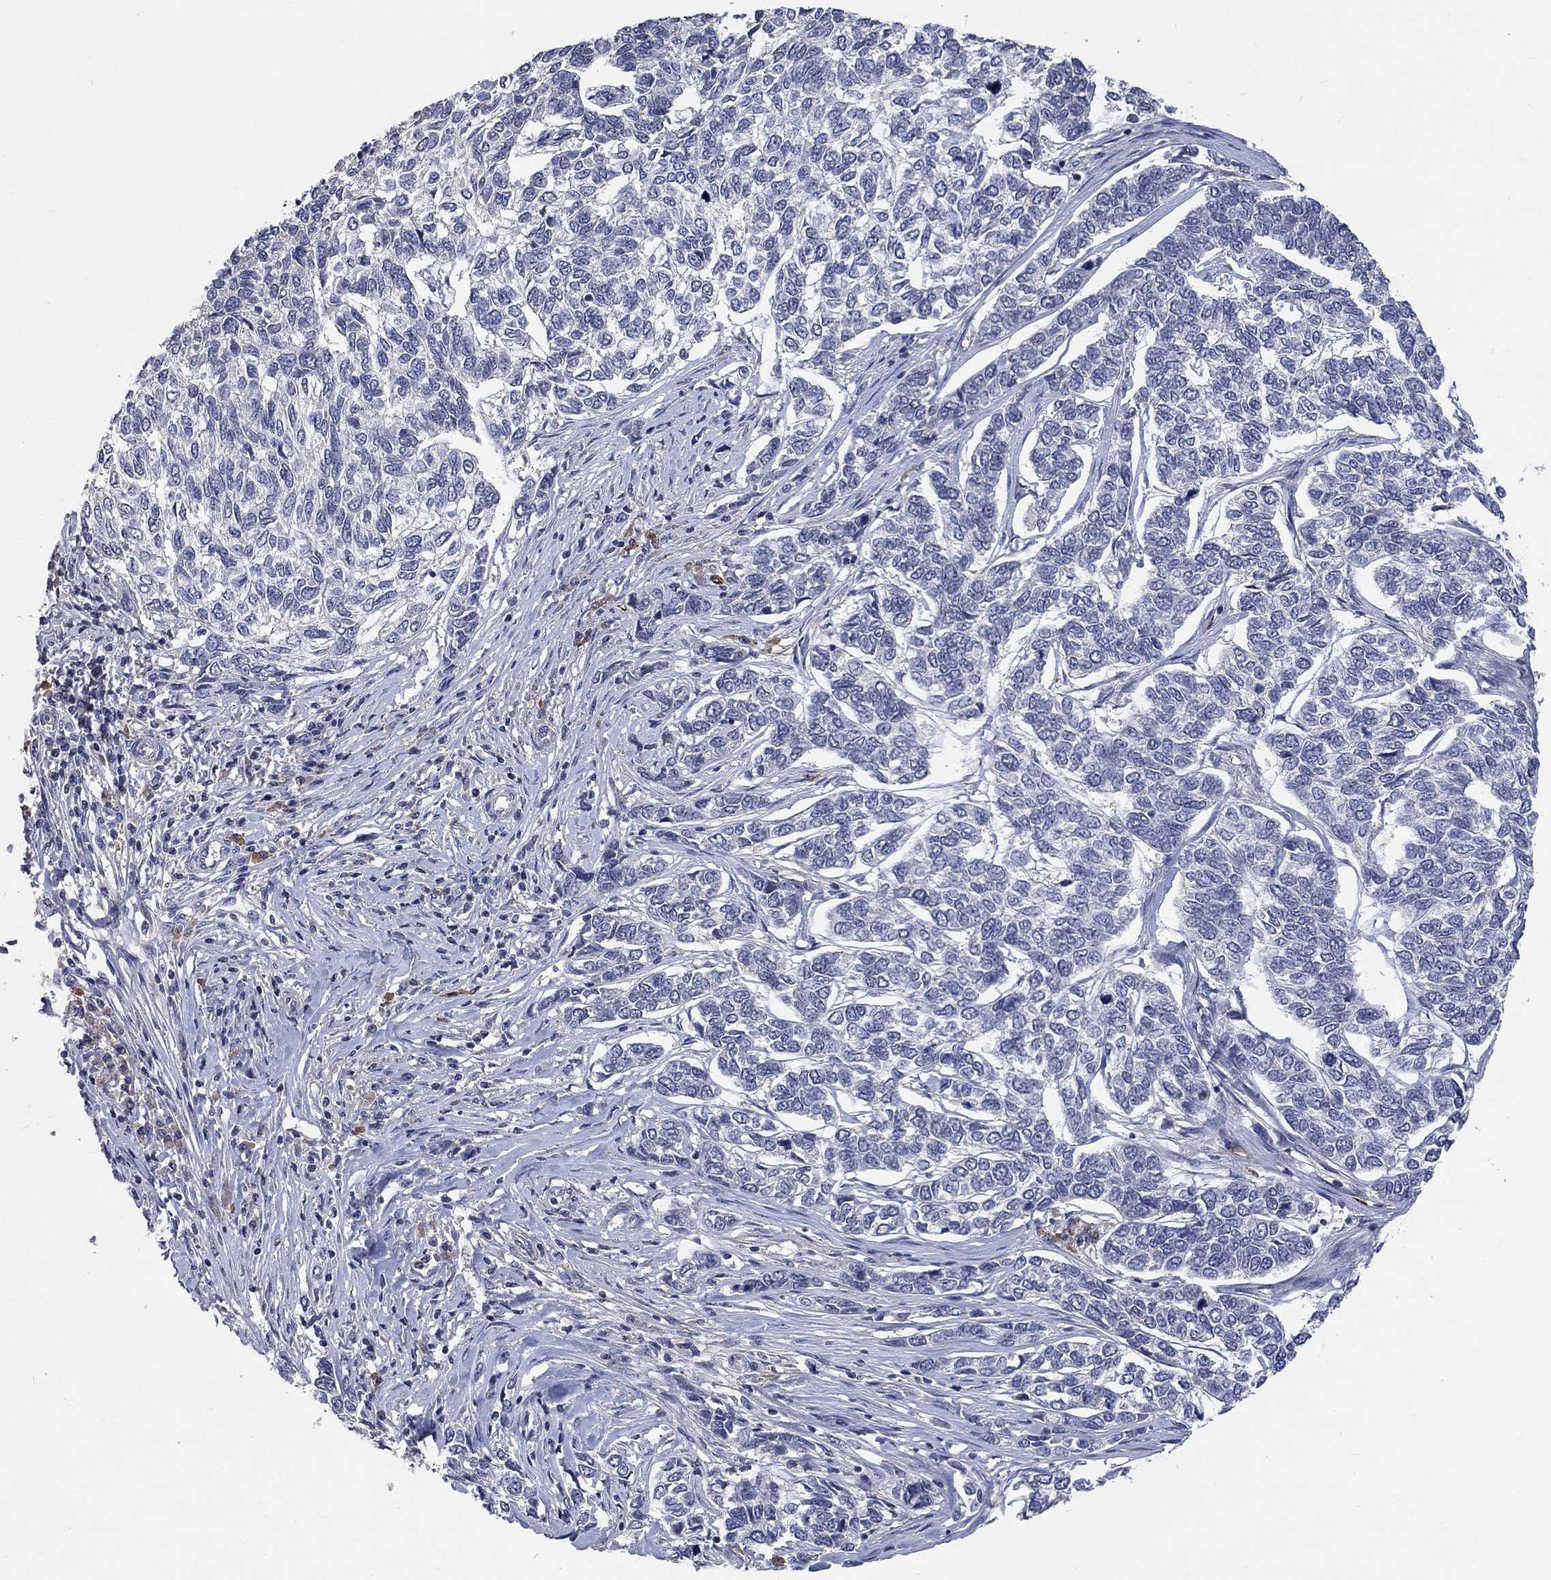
{"staining": {"intensity": "negative", "quantity": "none", "location": "none"}, "tissue": "skin cancer", "cell_type": "Tumor cells", "image_type": "cancer", "snomed": [{"axis": "morphology", "description": "Basal cell carcinoma"}, {"axis": "topography", "description": "Skin"}], "caption": "Skin cancer (basal cell carcinoma) stained for a protein using IHC reveals no staining tumor cells.", "gene": "ZBTB18", "patient": {"sex": "female", "age": 65}}